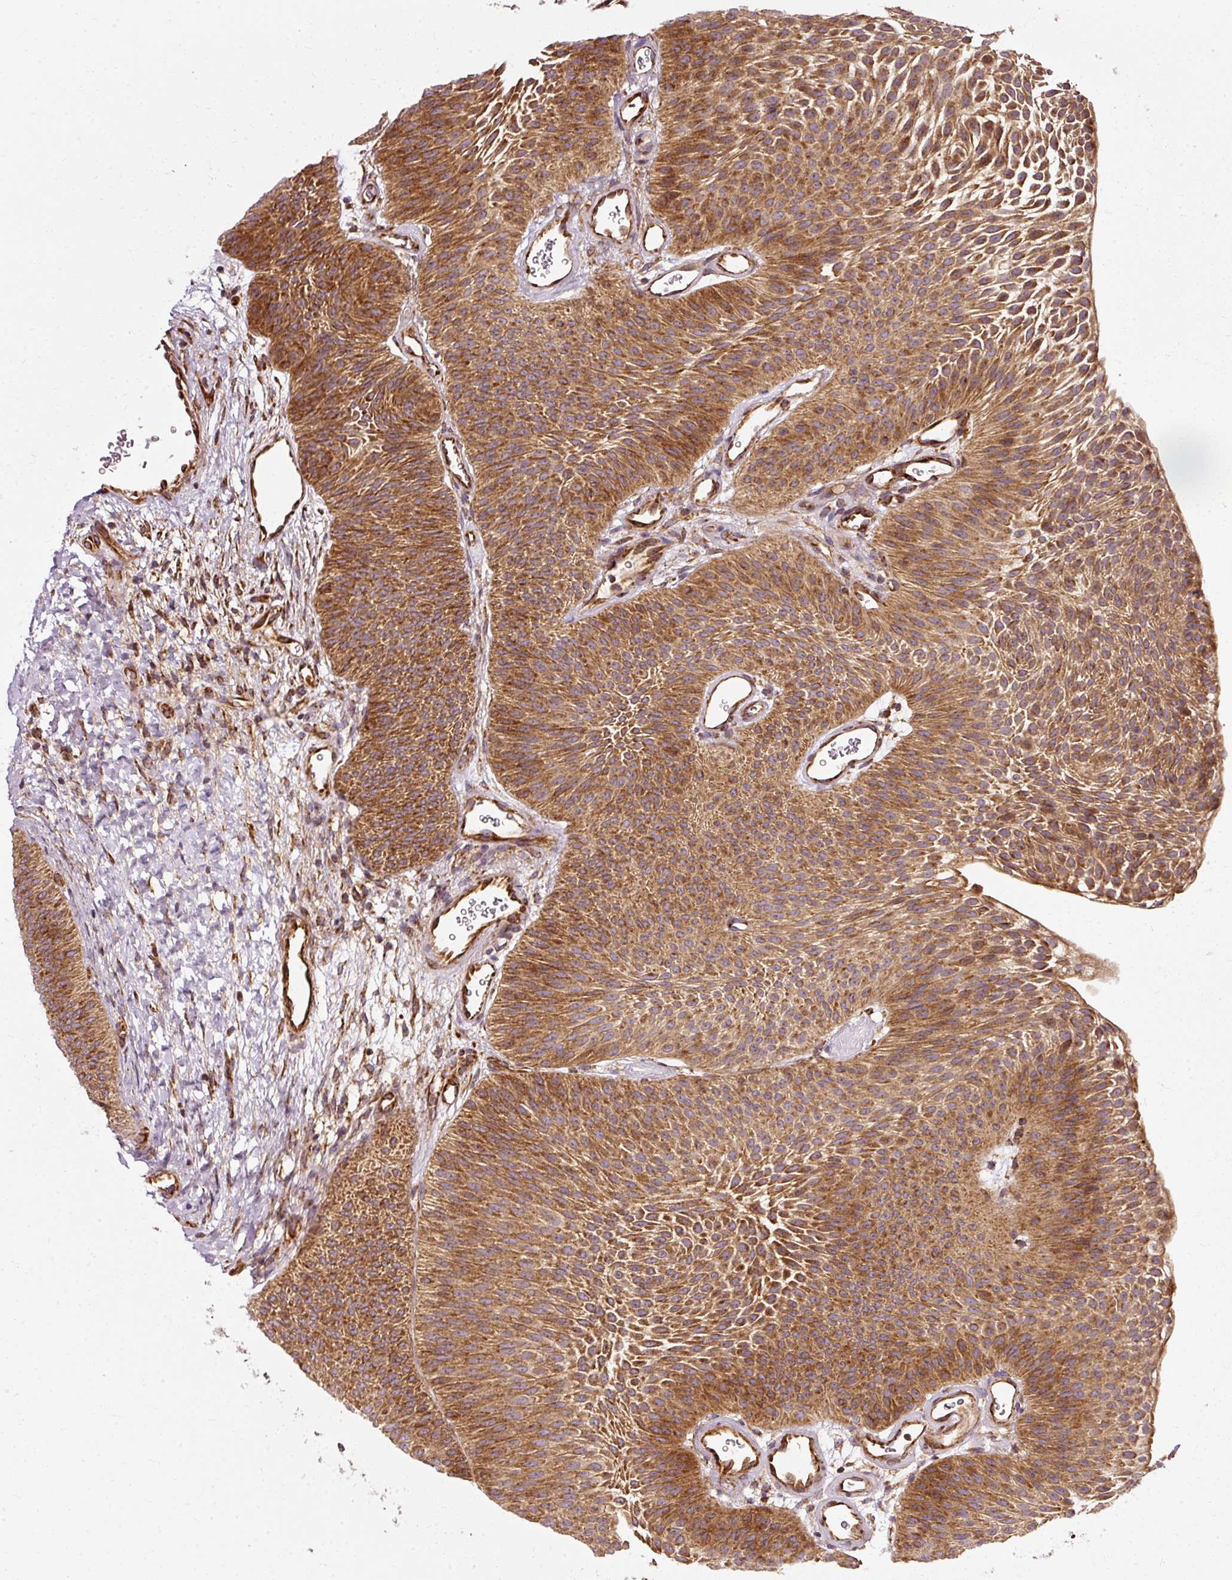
{"staining": {"intensity": "strong", "quantity": ">75%", "location": "cytoplasmic/membranous"}, "tissue": "urothelial cancer", "cell_type": "Tumor cells", "image_type": "cancer", "snomed": [{"axis": "morphology", "description": "Urothelial carcinoma, Low grade"}, {"axis": "topography", "description": "Urinary bladder"}], "caption": "High-magnification brightfield microscopy of low-grade urothelial carcinoma stained with DAB (3,3'-diaminobenzidine) (brown) and counterstained with hematoxylin (blue). tumor cells exhibit strong cytoplasmic/membranous staining is identified in approximately>75% of cells. (brown staining indicates protein expression, while blue staining denotes nuclei).", "gene": "ISCU", "patient": {"sex": "female", "age": 60}}